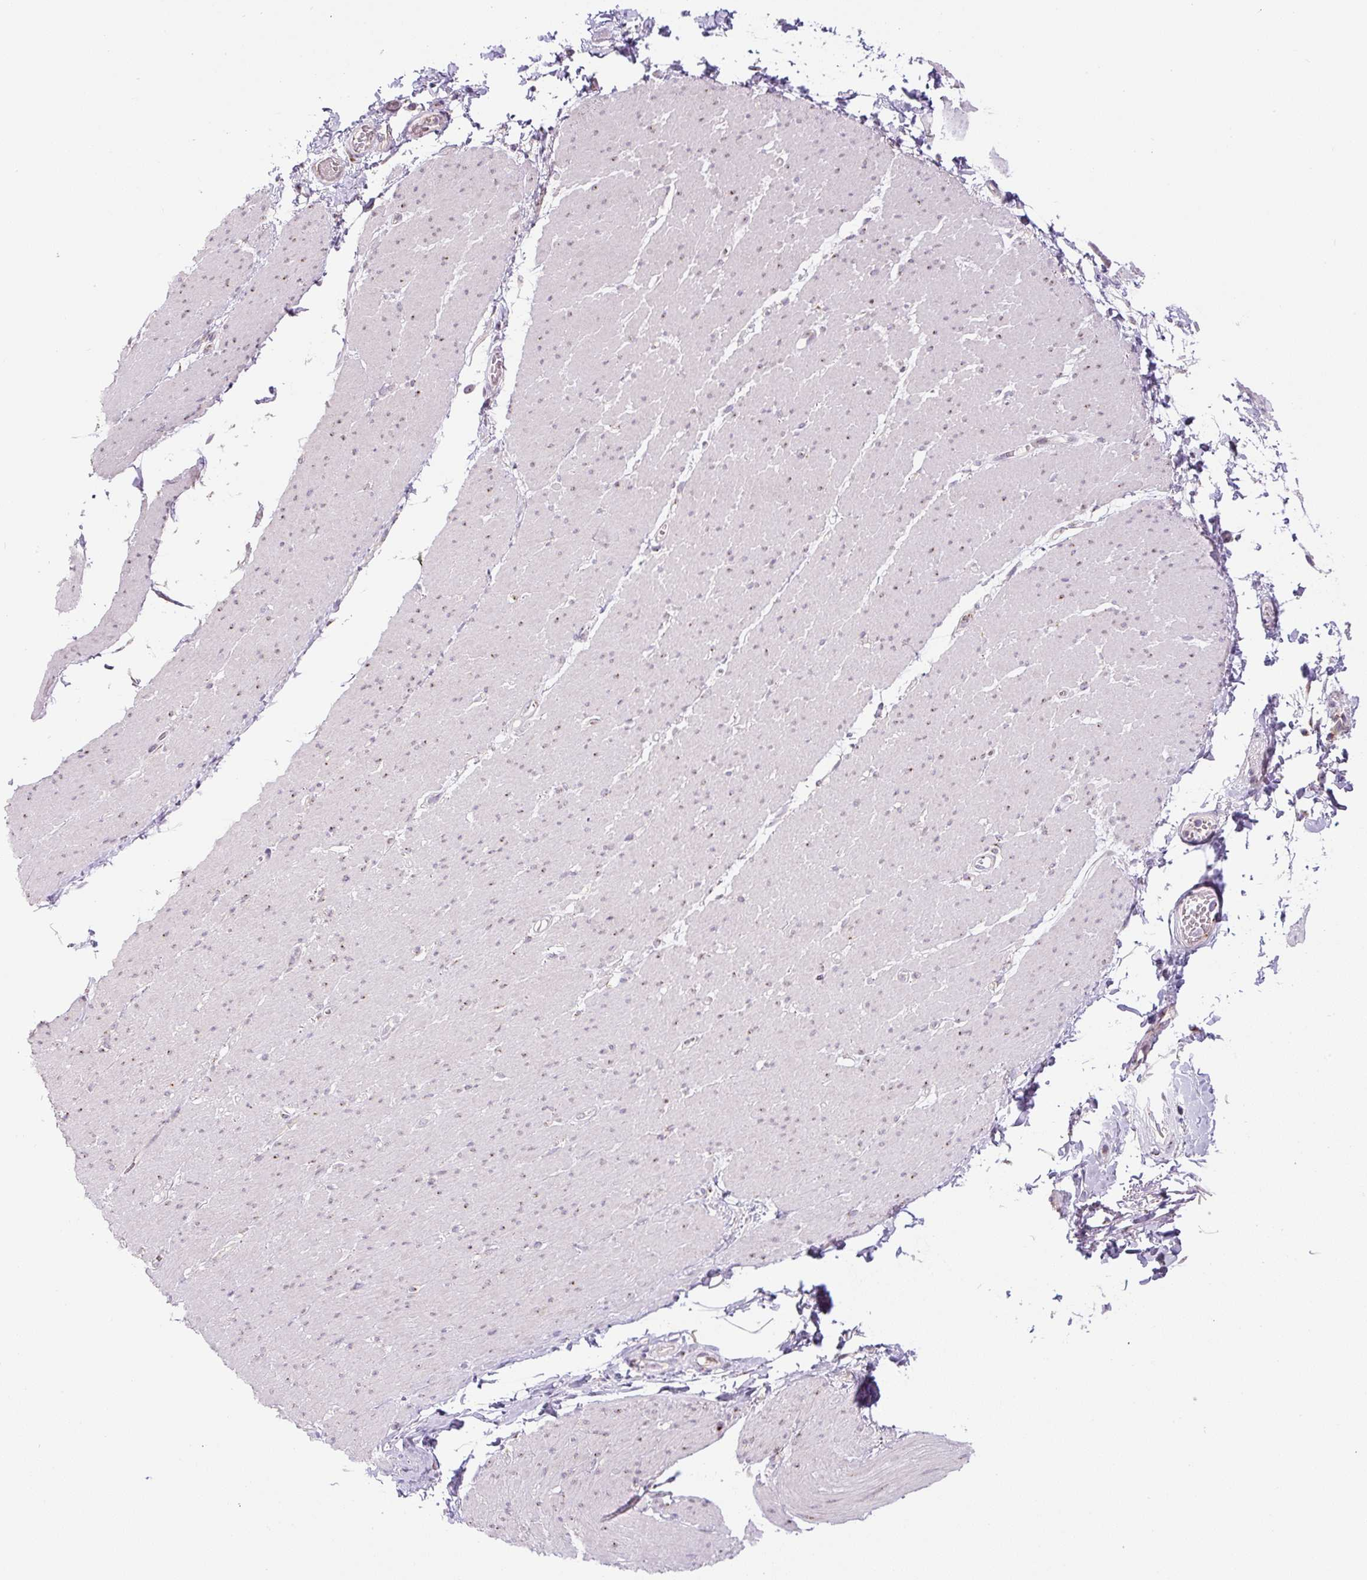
{"staining": {"intensity": "negative", "quantity": "none", "location": "none"}, "tissue": "smooth muscle", "cell_type": "Smooth muscle cells", "image_type": "normal", "snomed": [{"axis": "morphology", "description": "Normal tissue, NOS"}, {"axis": "topography", "description": "Smooth muscle"}, {"axis": "topography", "description": "Rectum"}], "caption": "An immunohistochemistry photomicrograph of normal smooth muscle is shown. There is no staining in smooth muscle cells of smooth muscle. (Immunohistochemistry, brightfield microscopy, high magnification).", "gene": "PCM1", "patient": {"sex": "male", "age": 53}}